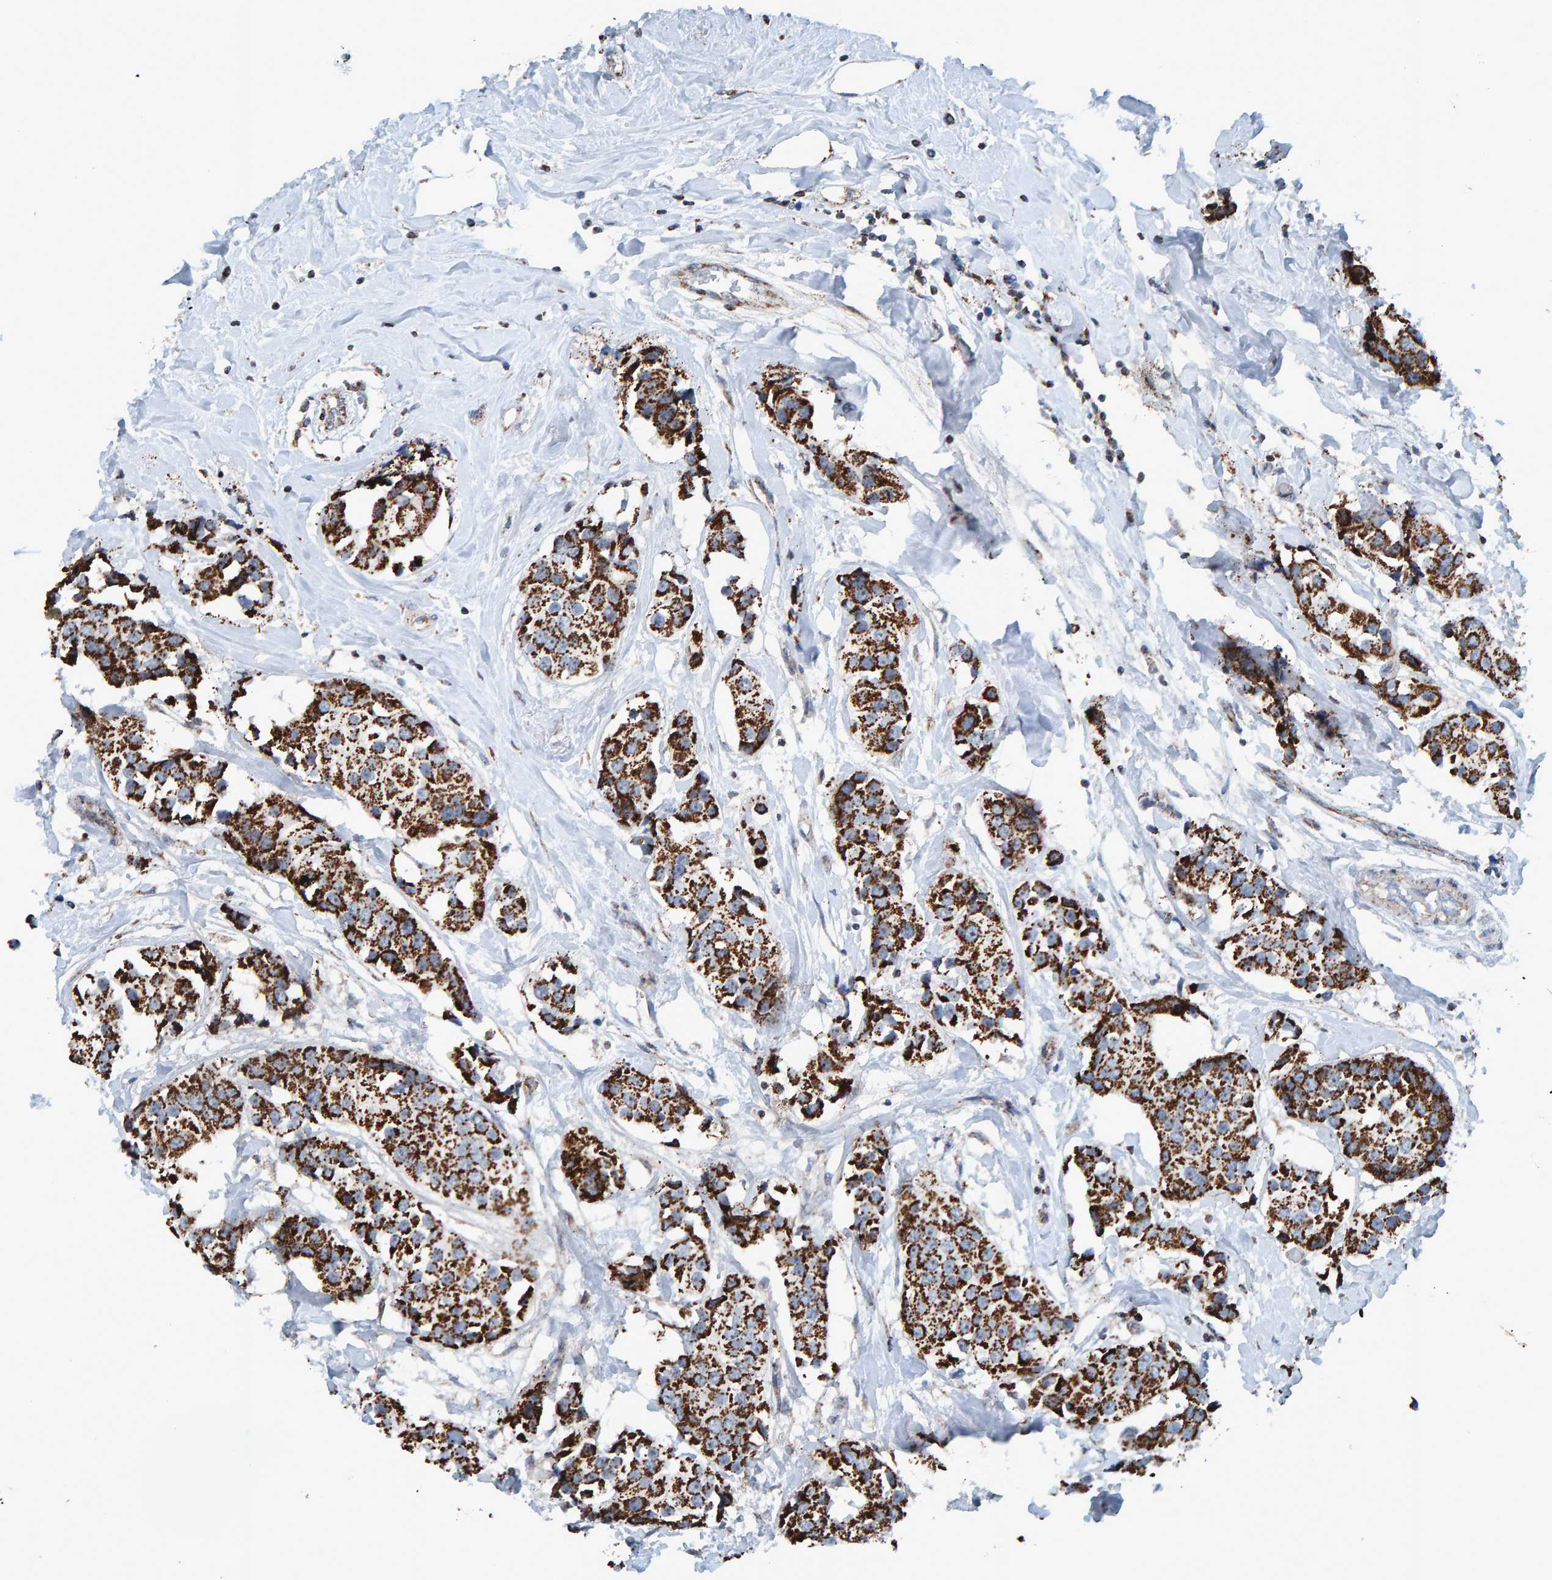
{"staining": {"intensity": "strong", "quantity": ">75%", "location": "cytoplasmic/membranous"}, "tissue": "breast cancer", "cell_type": "Tumor cells", "image_type": "cancer", "snomed": [{"axis": "morphology", "description": "Normal tissue, NOS"}, {"axis": "morphology", "description": "Duct carcinoma"}, {"axis": "topography", "description": "Breast"}], "caption": "Immunohistochemical staining of infiltrating ductal carcinoma (breast) displays strong cytoplasmic/membranous protein staining in approximately >75% of tumor cells. (Brightfield microscopy of DAB IHC at high magnification).", "gene": "ZNF48", "patient": {"sex": "female", "age": 39}}